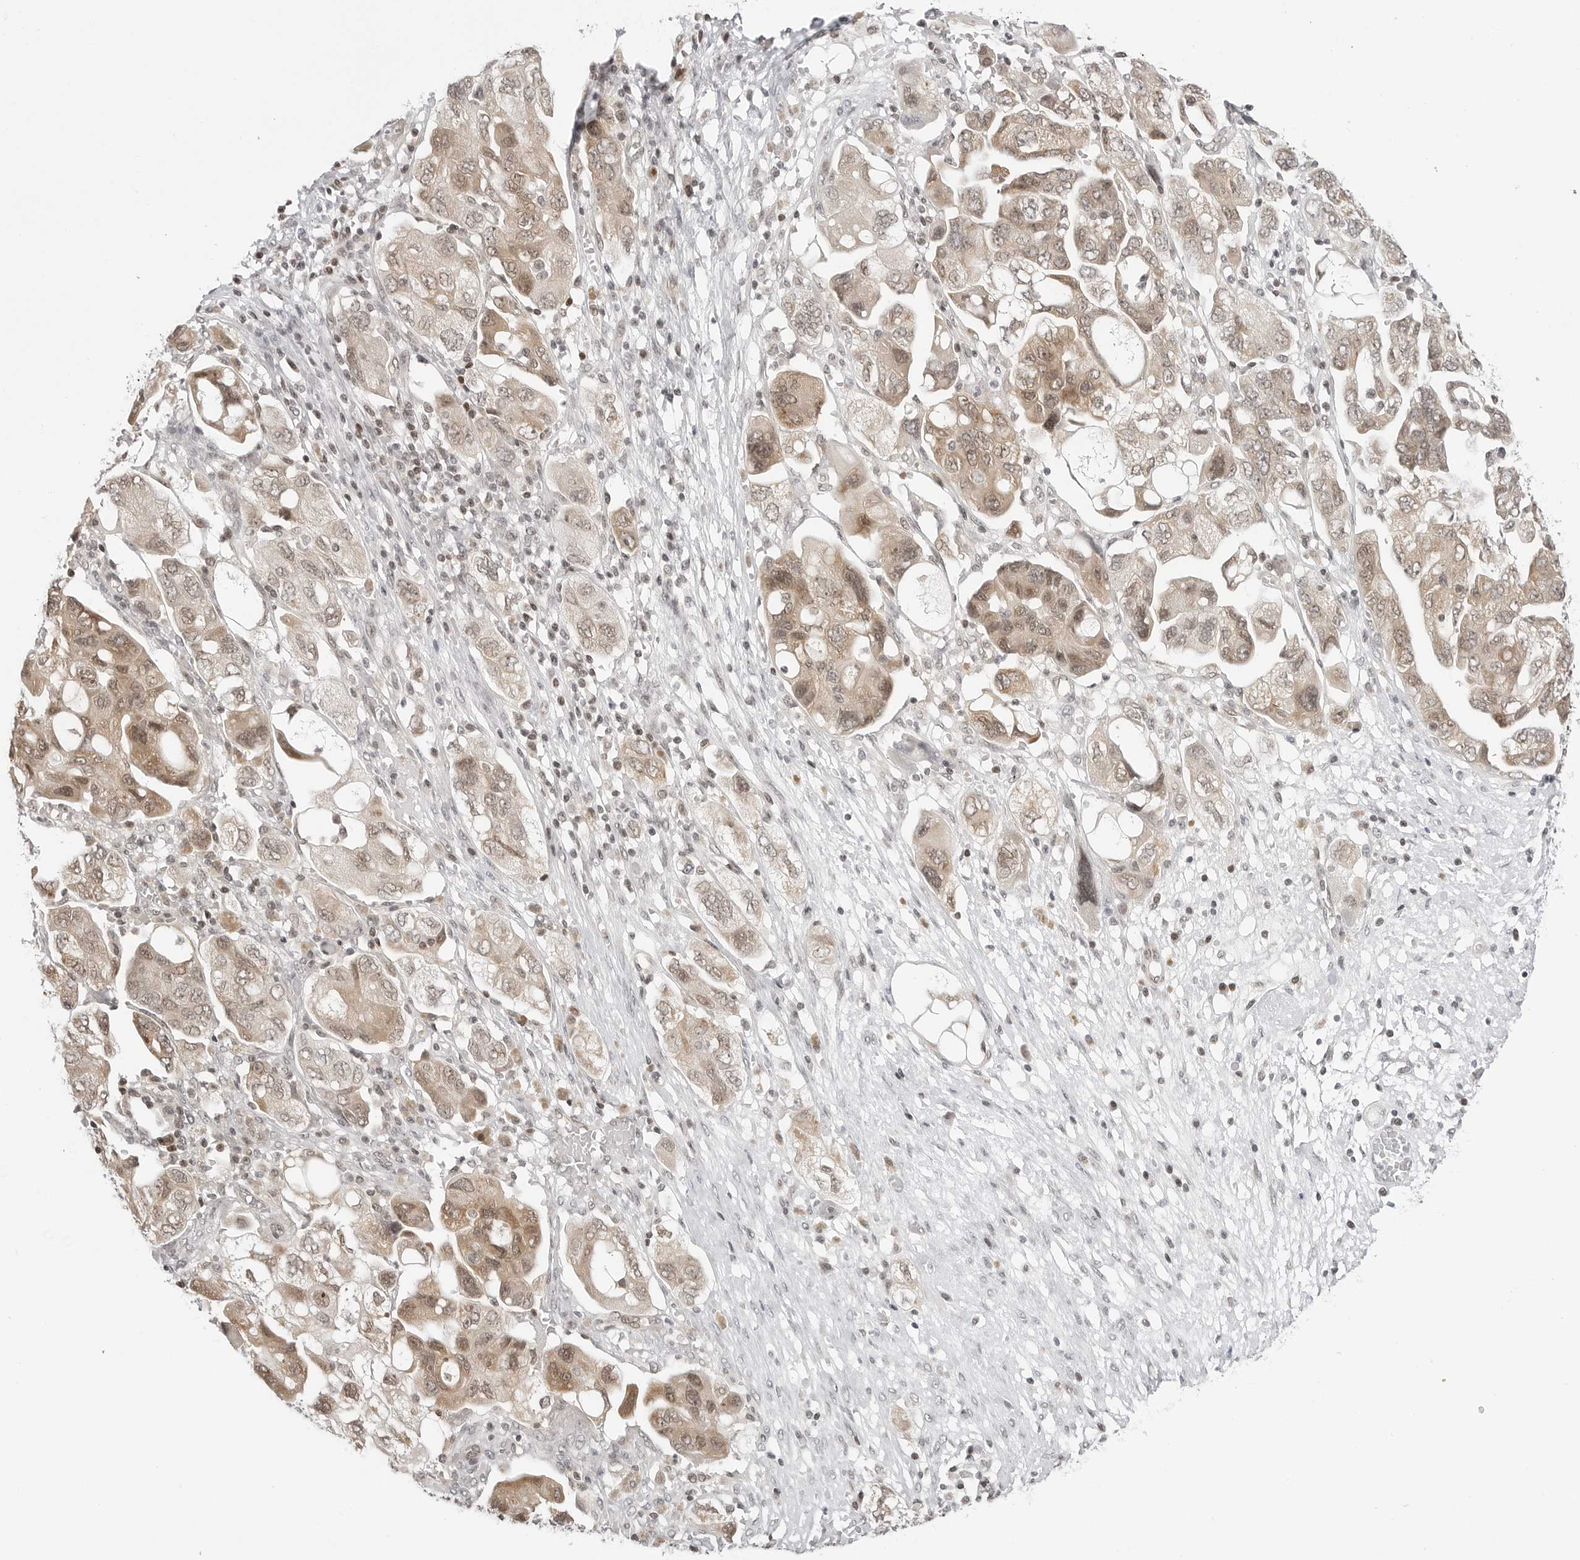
{"staining": {"intensity": "moderate", "quantity": ">75%", "location": "cytoplasmic/membranous,nuclear"}, "tissue": "ovarian cancer", "cell_type": "Tumor cells", "image_type": "cancer", "snomed": [{"axis": "morphology", "description": "Carcinoma, NOS"}, {"axis": "morphology", "description": "Cystadenocarcinoma, serous, NOS"}, {"axis": "topography", "description": "Ovary"}], "caption": "The photomicrograph shows immunohistochemical staining of carcinoma (ovarian). There is moderate cytoplasmic/membranous and nuclear staining is seen in approximately >75% of tumor cells.", "gene": "C8orf33", "patient": {"sex": "female", "age": 69}}